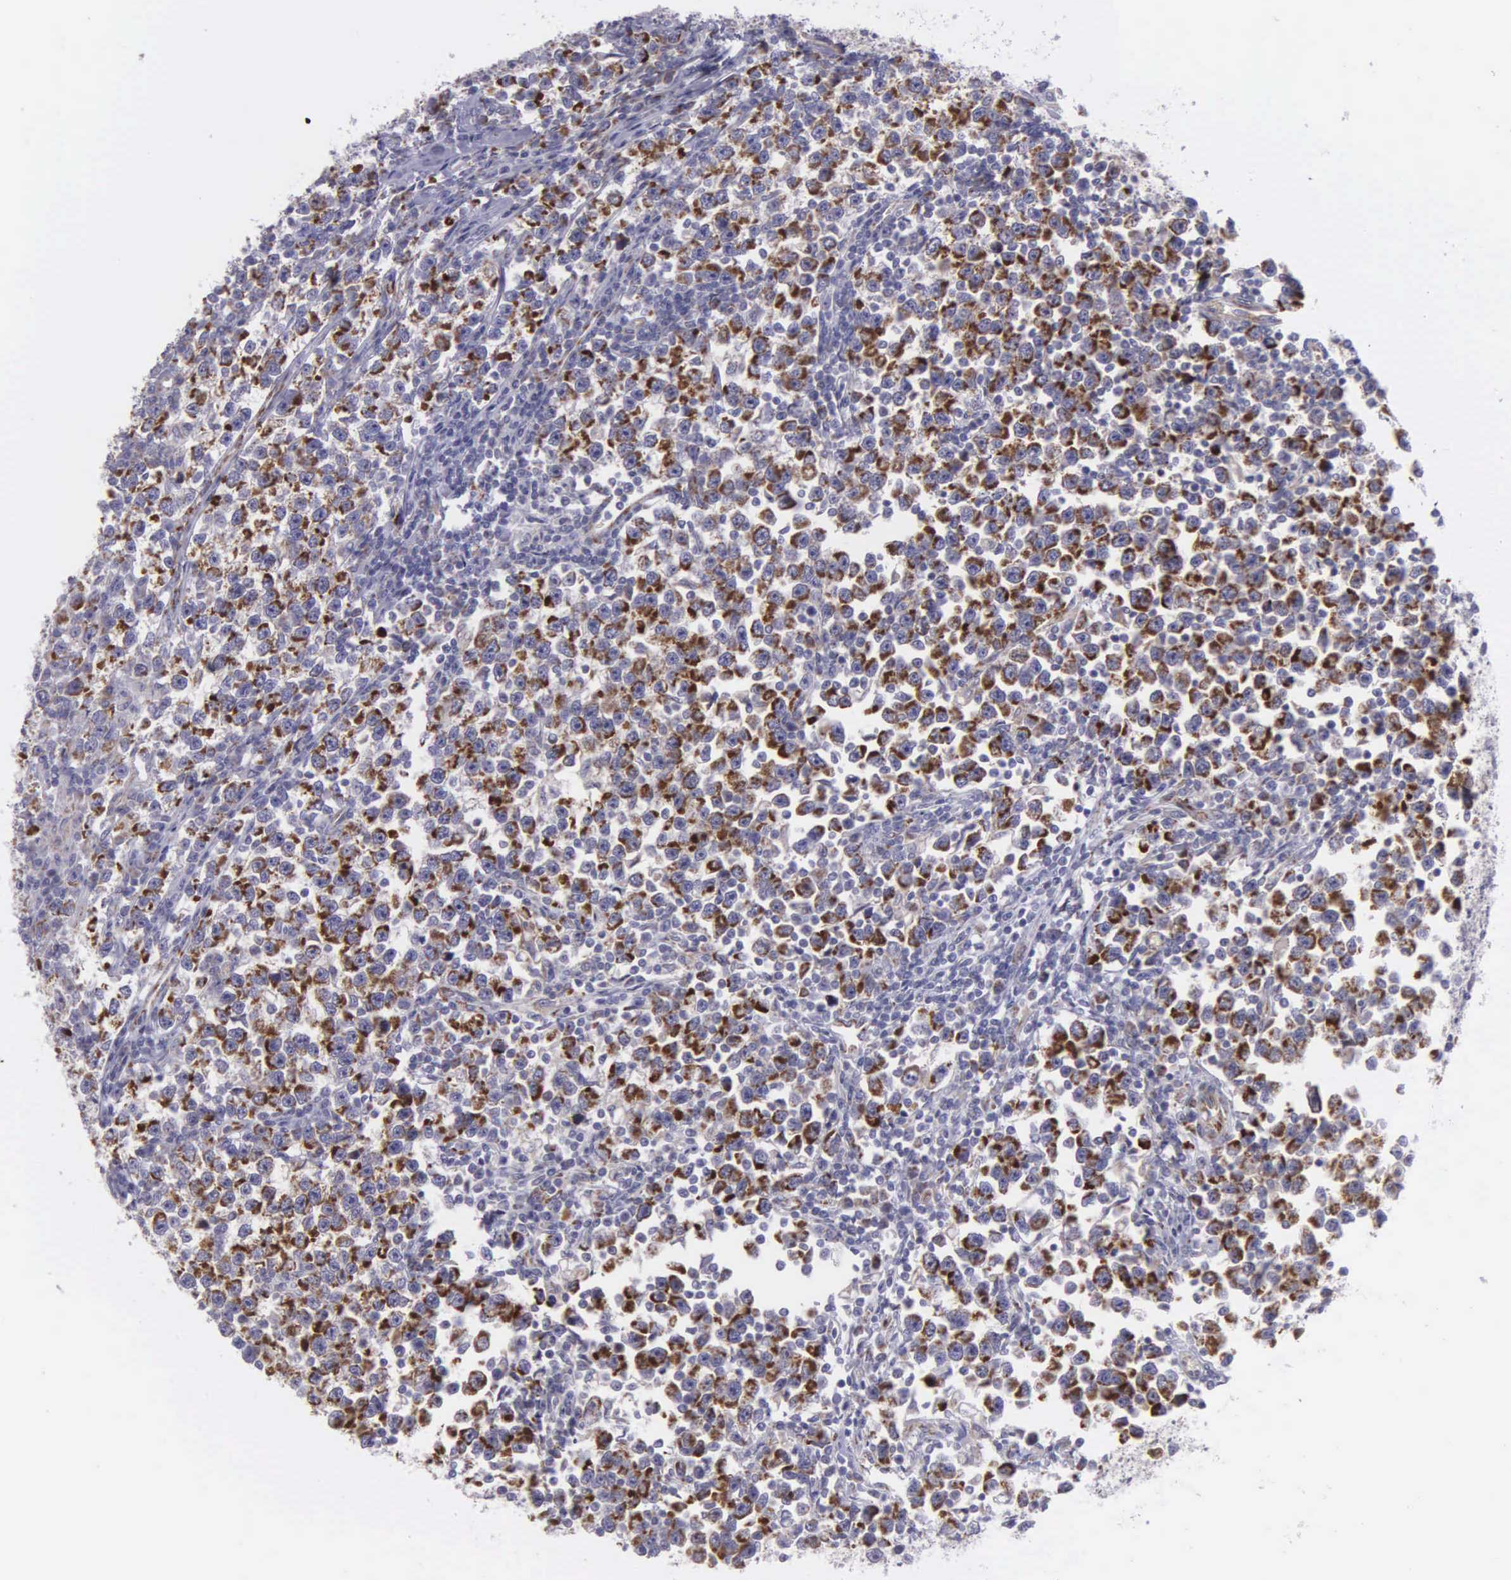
{"staining": {"intensity": "moderate", "quantity": ">75%", "location": "cytoplasmic/membranous"}, "tissue": "testis cancer", "cell_type": "Tumor cells", "image_type": "cancer", "snomed": [{"axis": "morphology", "description": "Seminoma, NOS"}, {"axis": "topography", "description": "Testis"}], "caption": "A brown stain labels moderate cytoplasmic/membranous staining of a protein in human seminoma (testis) tumor cells.", "gene": "SYNJ2BP", "patient": {"sex": "male", "age": 43}}